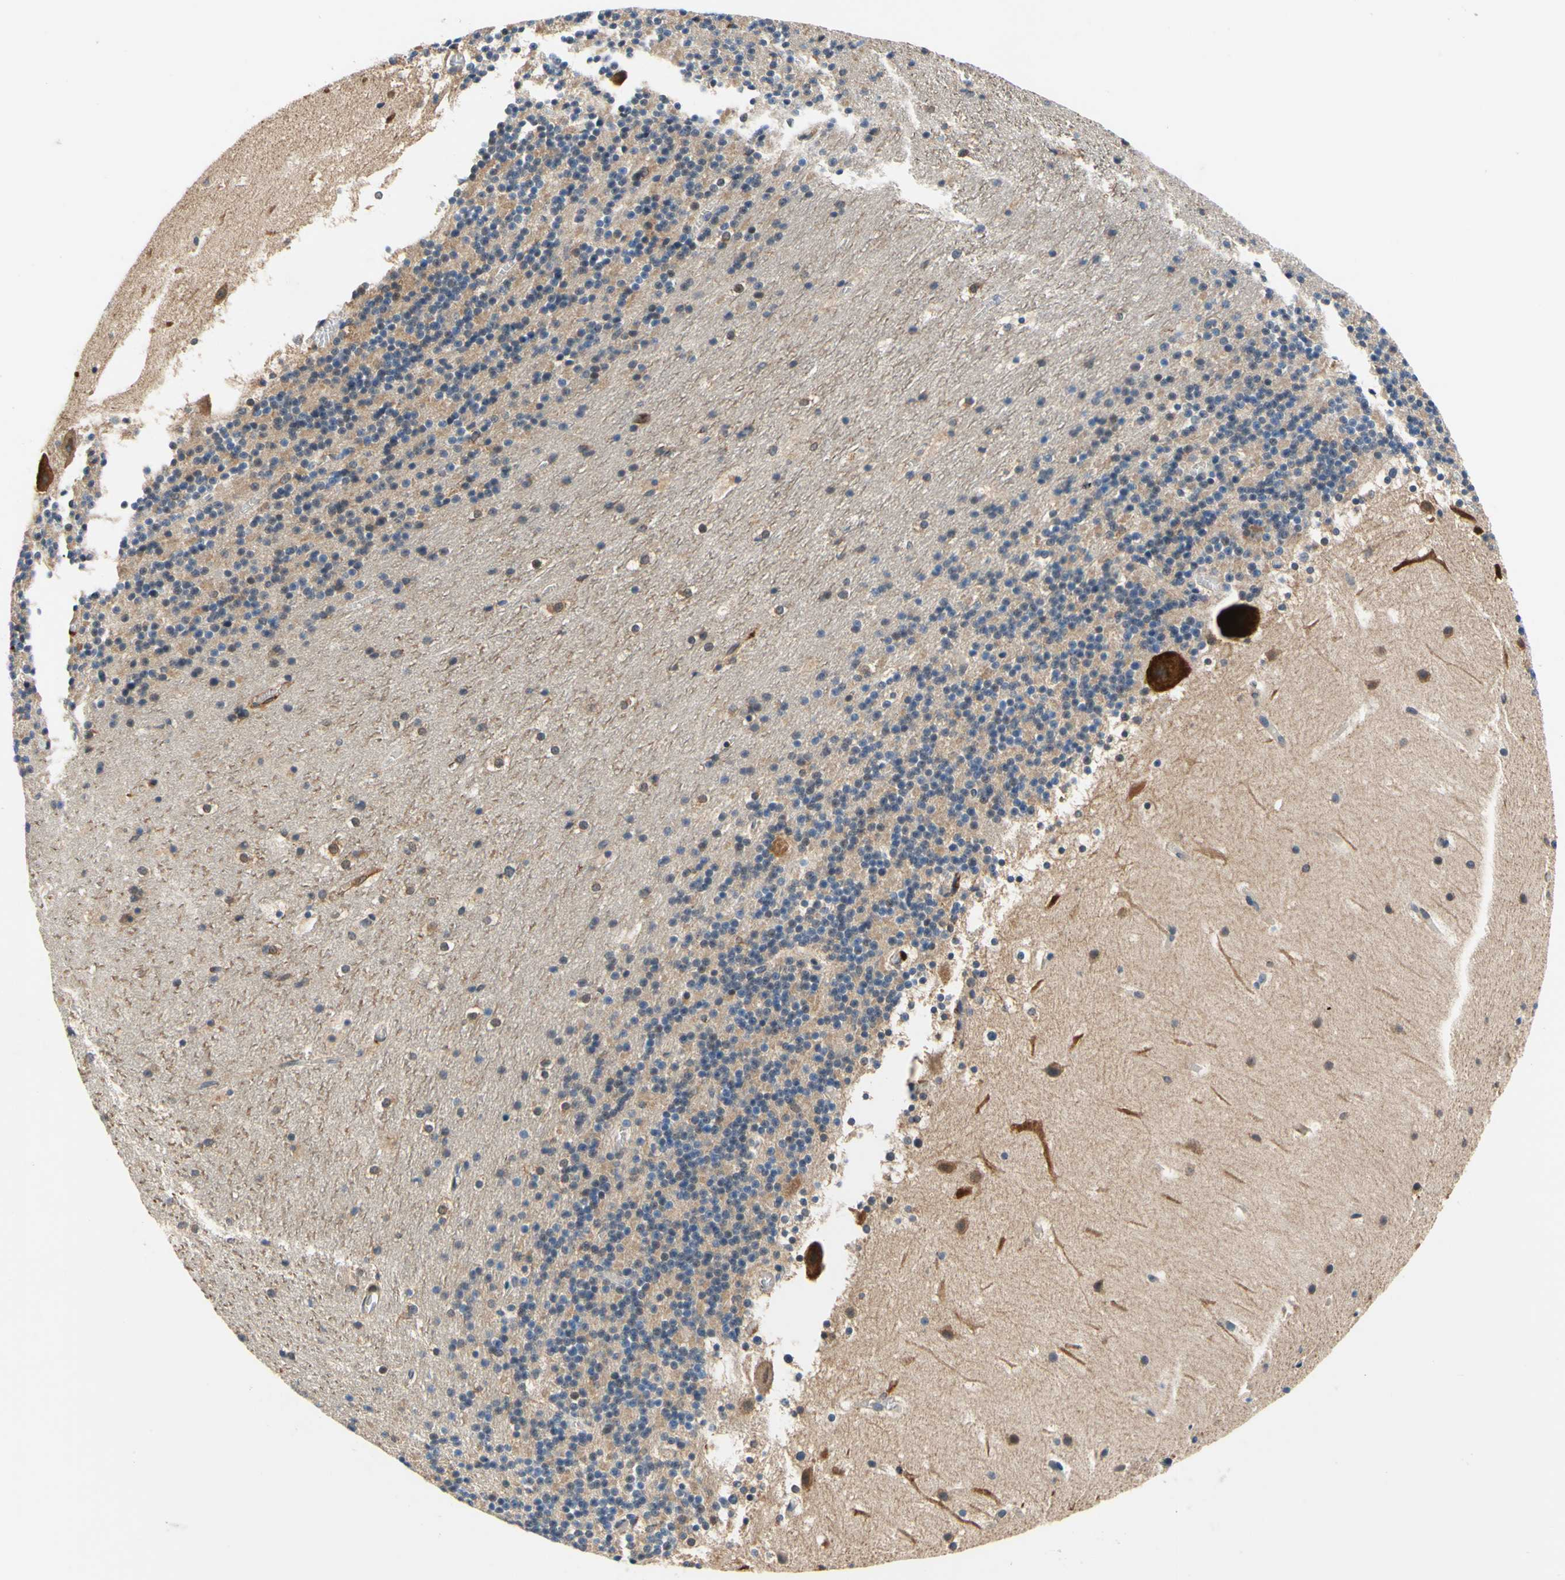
{"staining": {"intensity": "weak", "quantity": "<25%", "location": "cytoplasmic/membranous"}, "tissue": "cerebellum", "cell_type": "Cells in granular layer", "image_type": "normal", "snomed": [{"axis": "morphology", "description": "Normal tissue, NOS"}, {"axis": "topography", "description": "Cerebellum"}], "caption": "This is an immunohistochemistry (IHC) photomicrograph of benign cerebellum. There is no staining in cells in granular layer.", "gene": "PLA2G4A", "patient": {"sex": "male", "age": 45}}